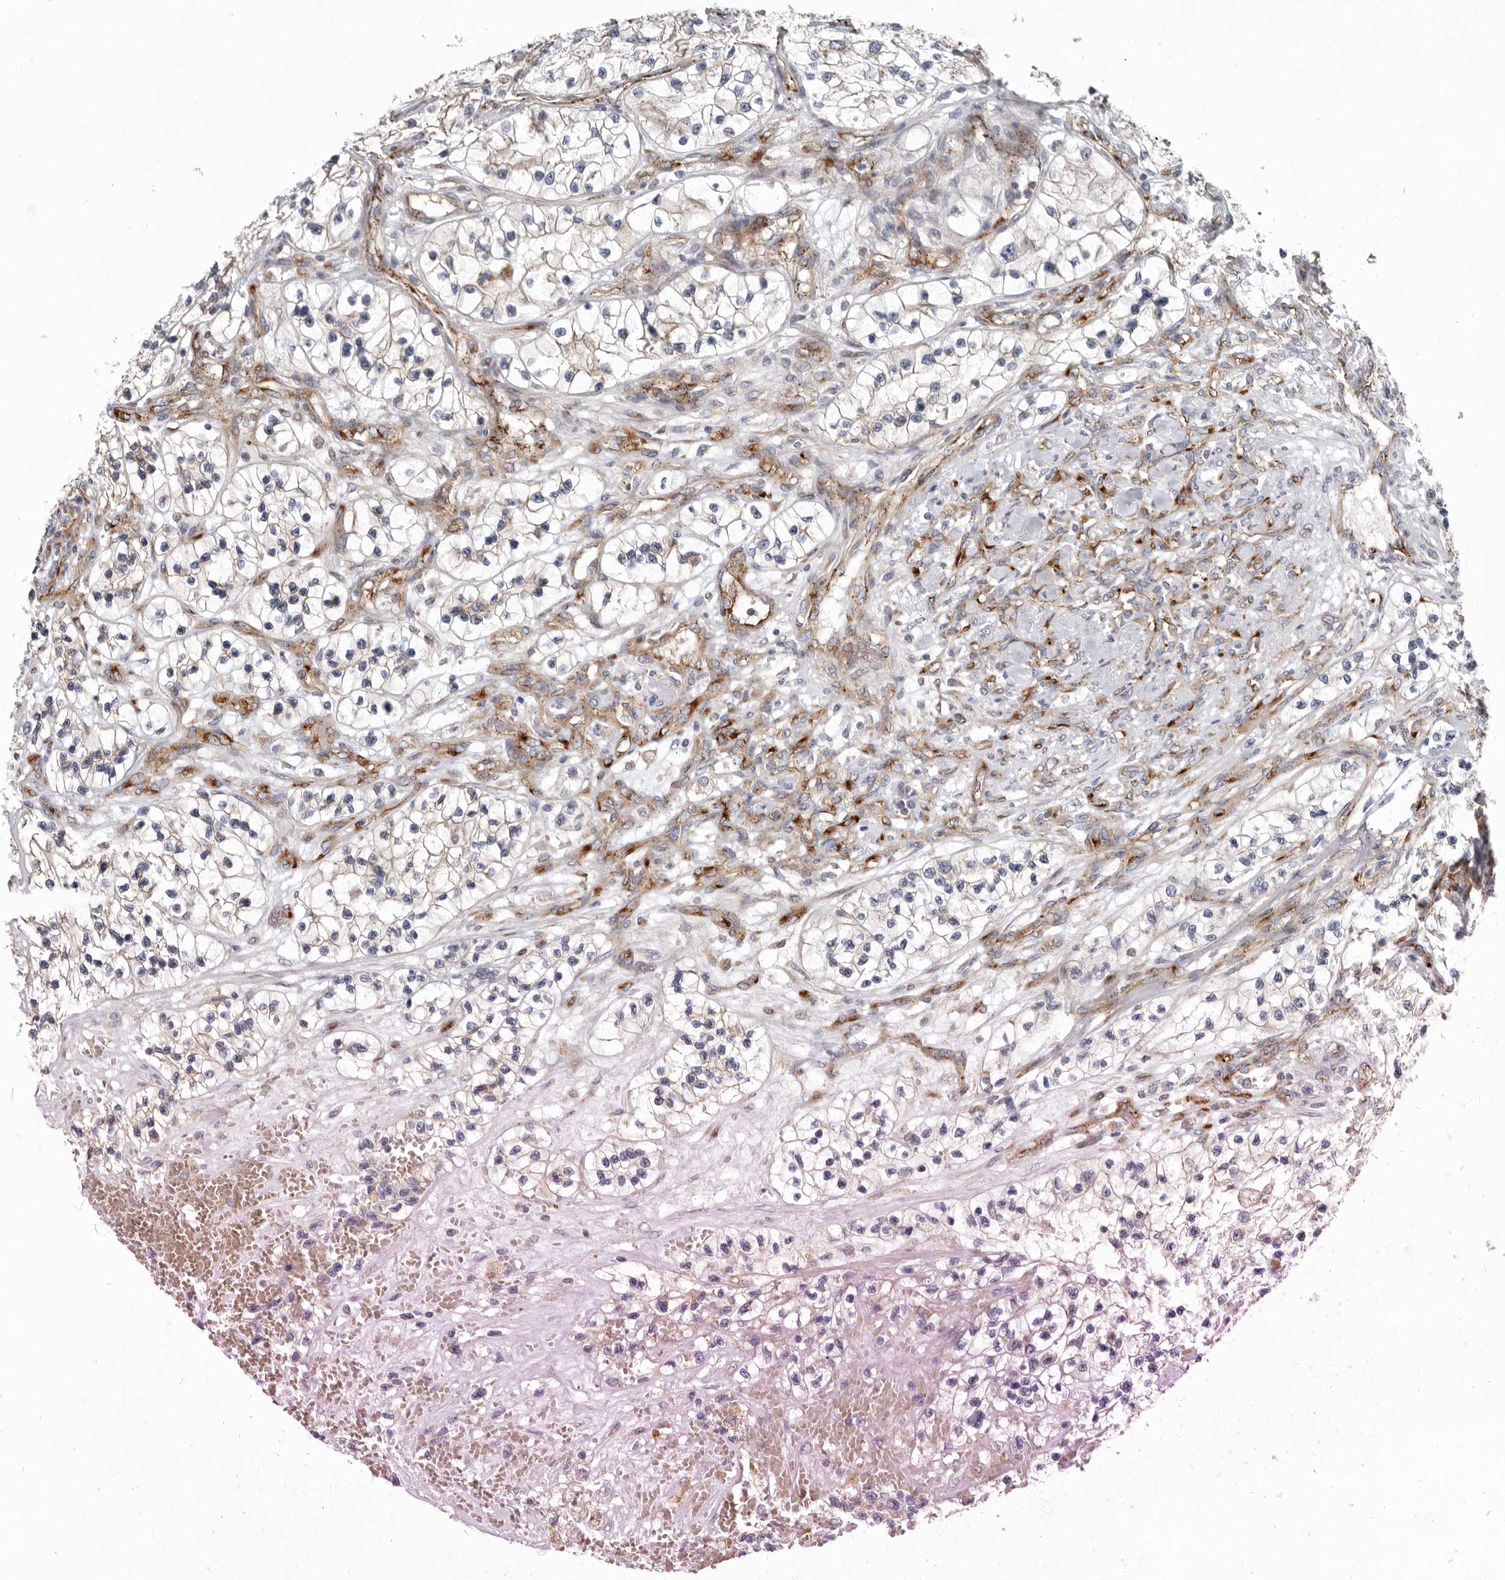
{"staining": {"intensity": "weak", "quantity": "25%-75%", "location": "cytoplasmic/membranous"}, "tissue": "renal cancer", "cell_type": "Tumor cells", "image_type": "cancer", "snomed": [{"axis": "morphology", "description": "Adenocarcinoma, NOS"}, {"axis": "topography", "description": "Kidney"}], "caption": "Protein expression analysis of human renal cancer reveals weak cytoplasmic/membranous staining in about 25%-75% of tumor cells.", "gene": "LUZP1", "patient": {"sex": "female", "age": 57}}